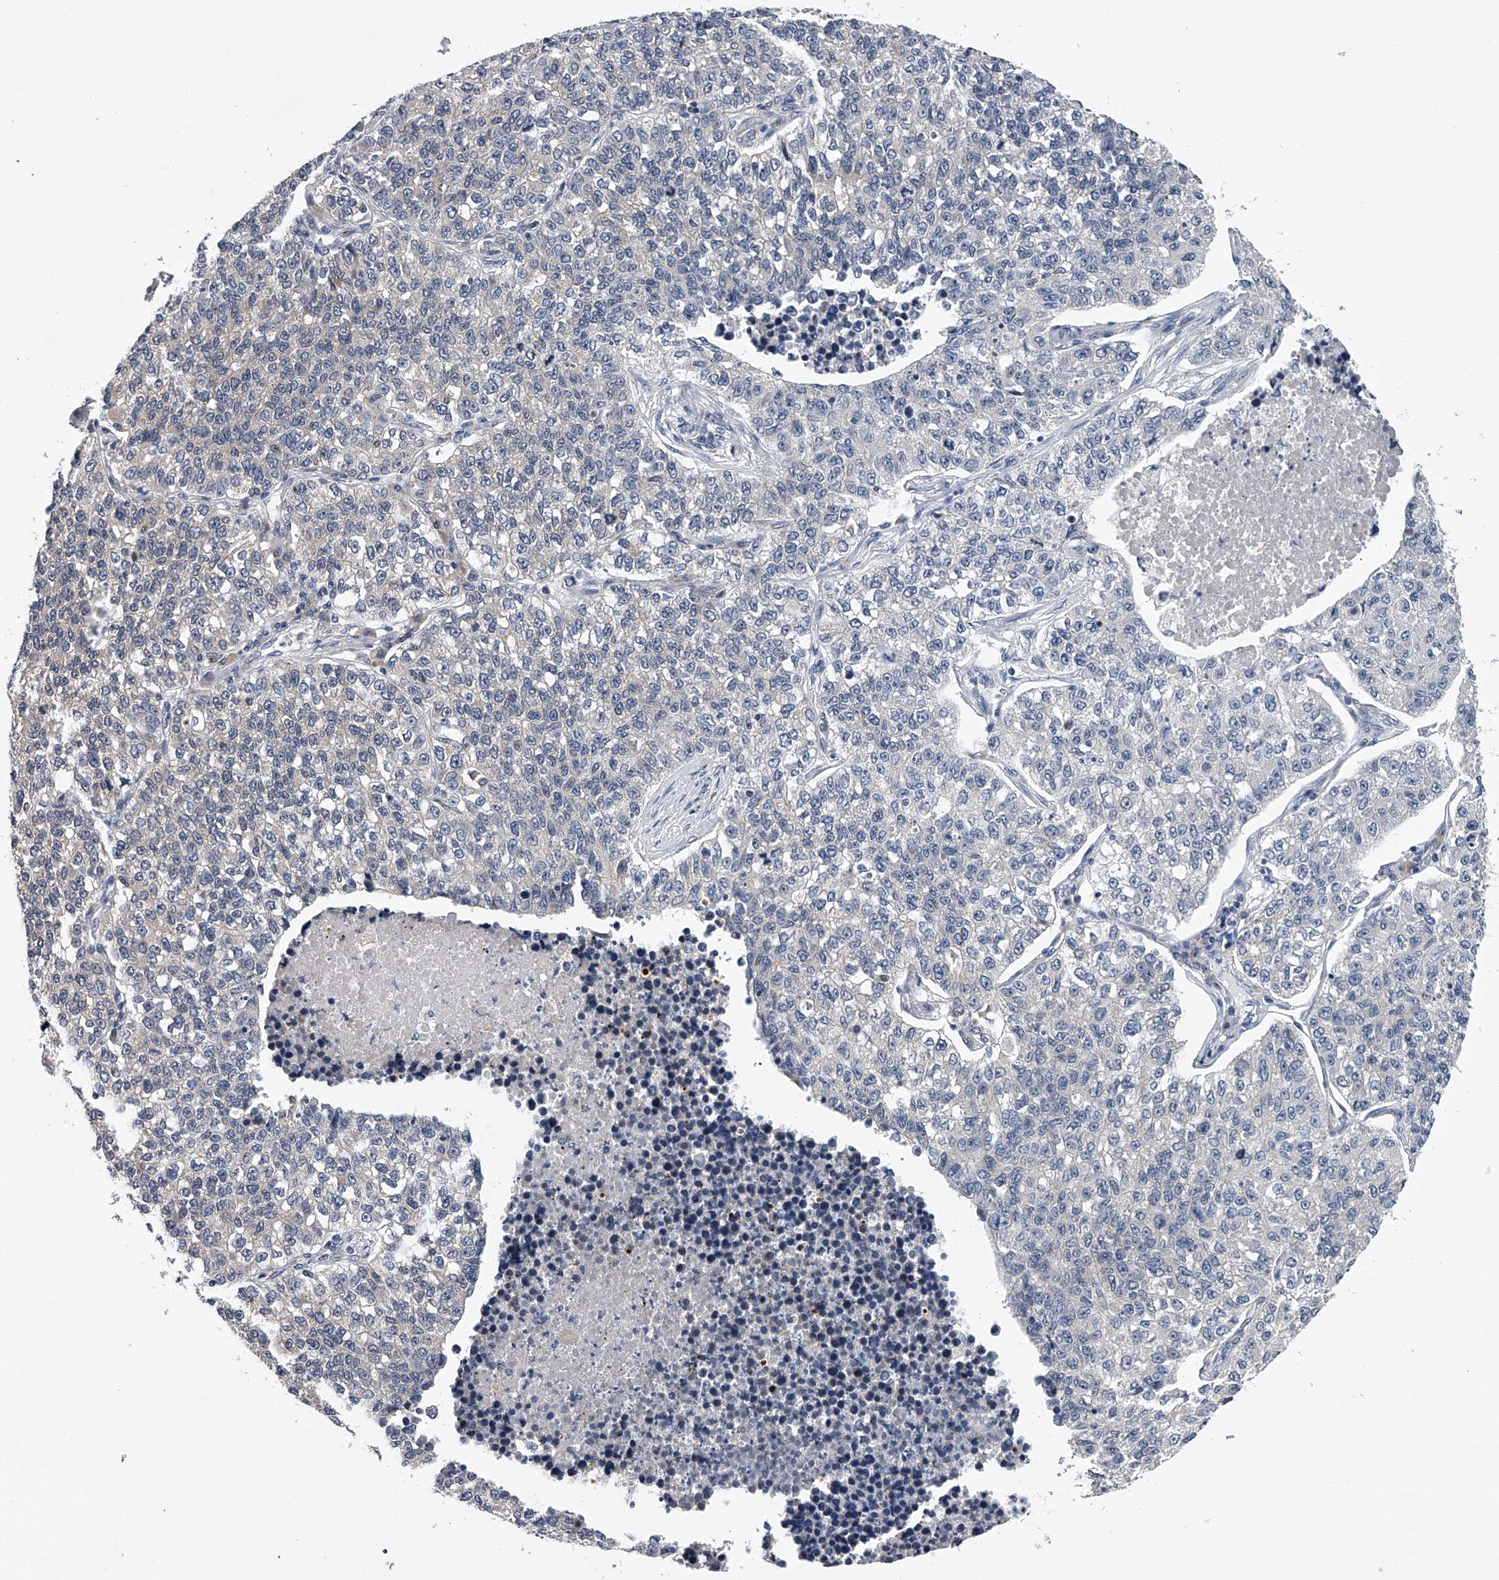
{"staining": {"intensity": "negative", "quantity": "none", "location": "none"}, "tissue": "lung cancer", "cell_type": "Tumor cells", "image_type": "cancer", "snomed": [{"axis": "morphology", "description": "Adenocarcinoma, NOS"}, {"axis": "topography", "description": "Lung"}], "caption": "DAB immunohistochemical staining of lung cancer reveals no significant positivity in tumor cells.", "gene": "RNF5", "patient": {"sex": "male", "age": 49}}